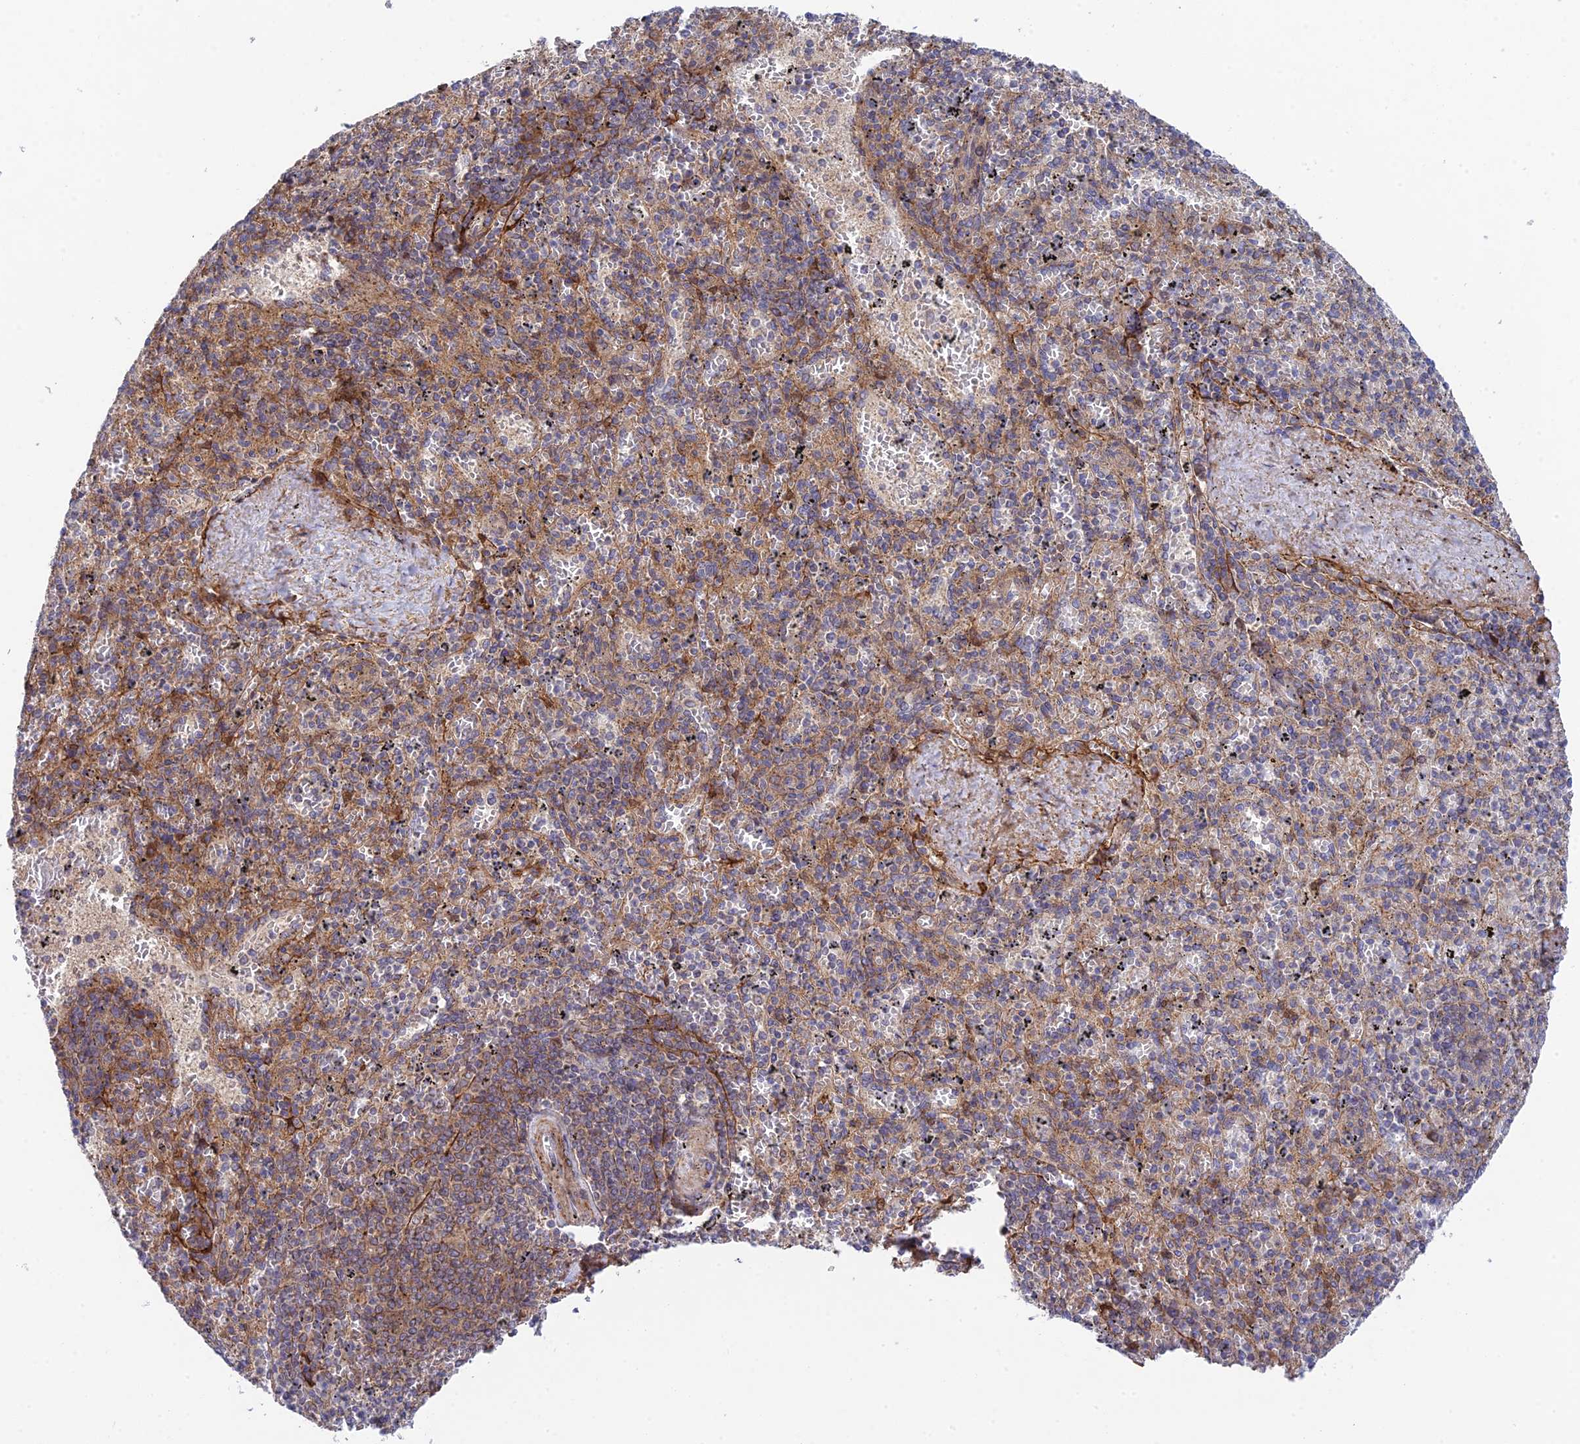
{"staining": {"intensity": "weak", "quantity": "25%-75%", "location": "cytoplasmic/membranous"}, "tissue": "spleen", "cell_type": "Cells in red pulp", "image_type": "normal", "snomed": [{"axis": "morphology", "description": "Normal tissue, NOS"}, {"axis": "topography", "description": "Spleen"}], "caption": "Weak cytoplasmic/membranous expression is identified in about 25%-75% of cells in red pulp in normal spleen.", "gene": "INCA1", "patient": {"sex": "male", "age": 82}}